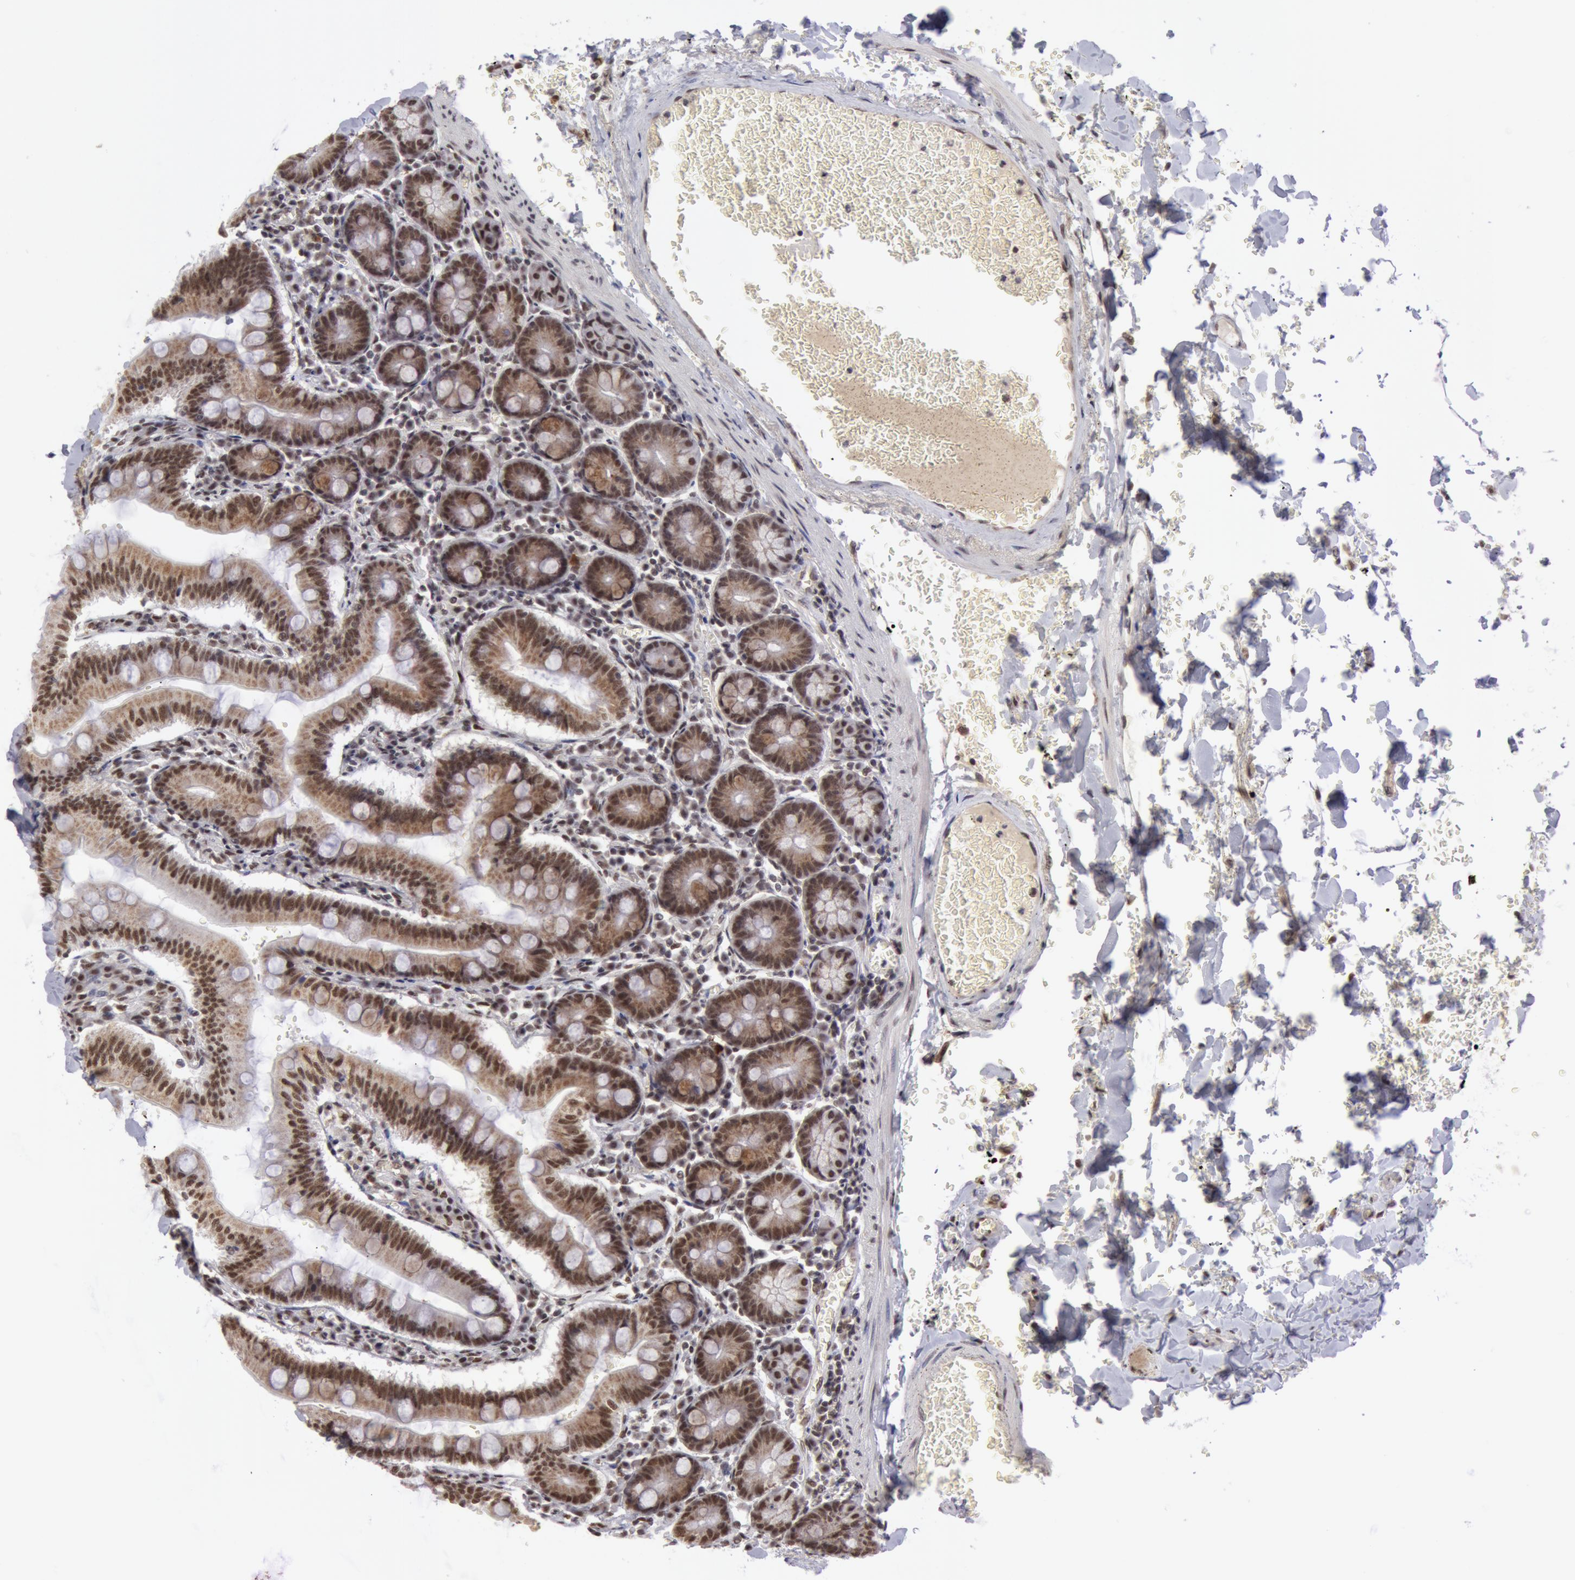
{"staining": {"intensity": "strong", "quantity": ">75%", "location": "cytoplasmic/membranous,nuclear"}, "tissue": "small intestine", "cell_type": "Glandular cells", "image_type": "normal", "snomed": [{"axis": "morphology", "description": "Normal tissue, NOS"}, {"axis": "topography", "description": "Small intestine"}], "caption": "DAB immunohistochemical staining of benign human small intestine displays strong cytoplasmic/membranous,nuclear protein positivity in approximately >75% of glandular cells. Using DAB (3,3'-diaminobenzidine) (brown) and hematoxylin (blue) stains, captured at high magnification using brightfield microscopy.", "gene": "VRTN", "patient": {"sex": "male", "age": 71}}